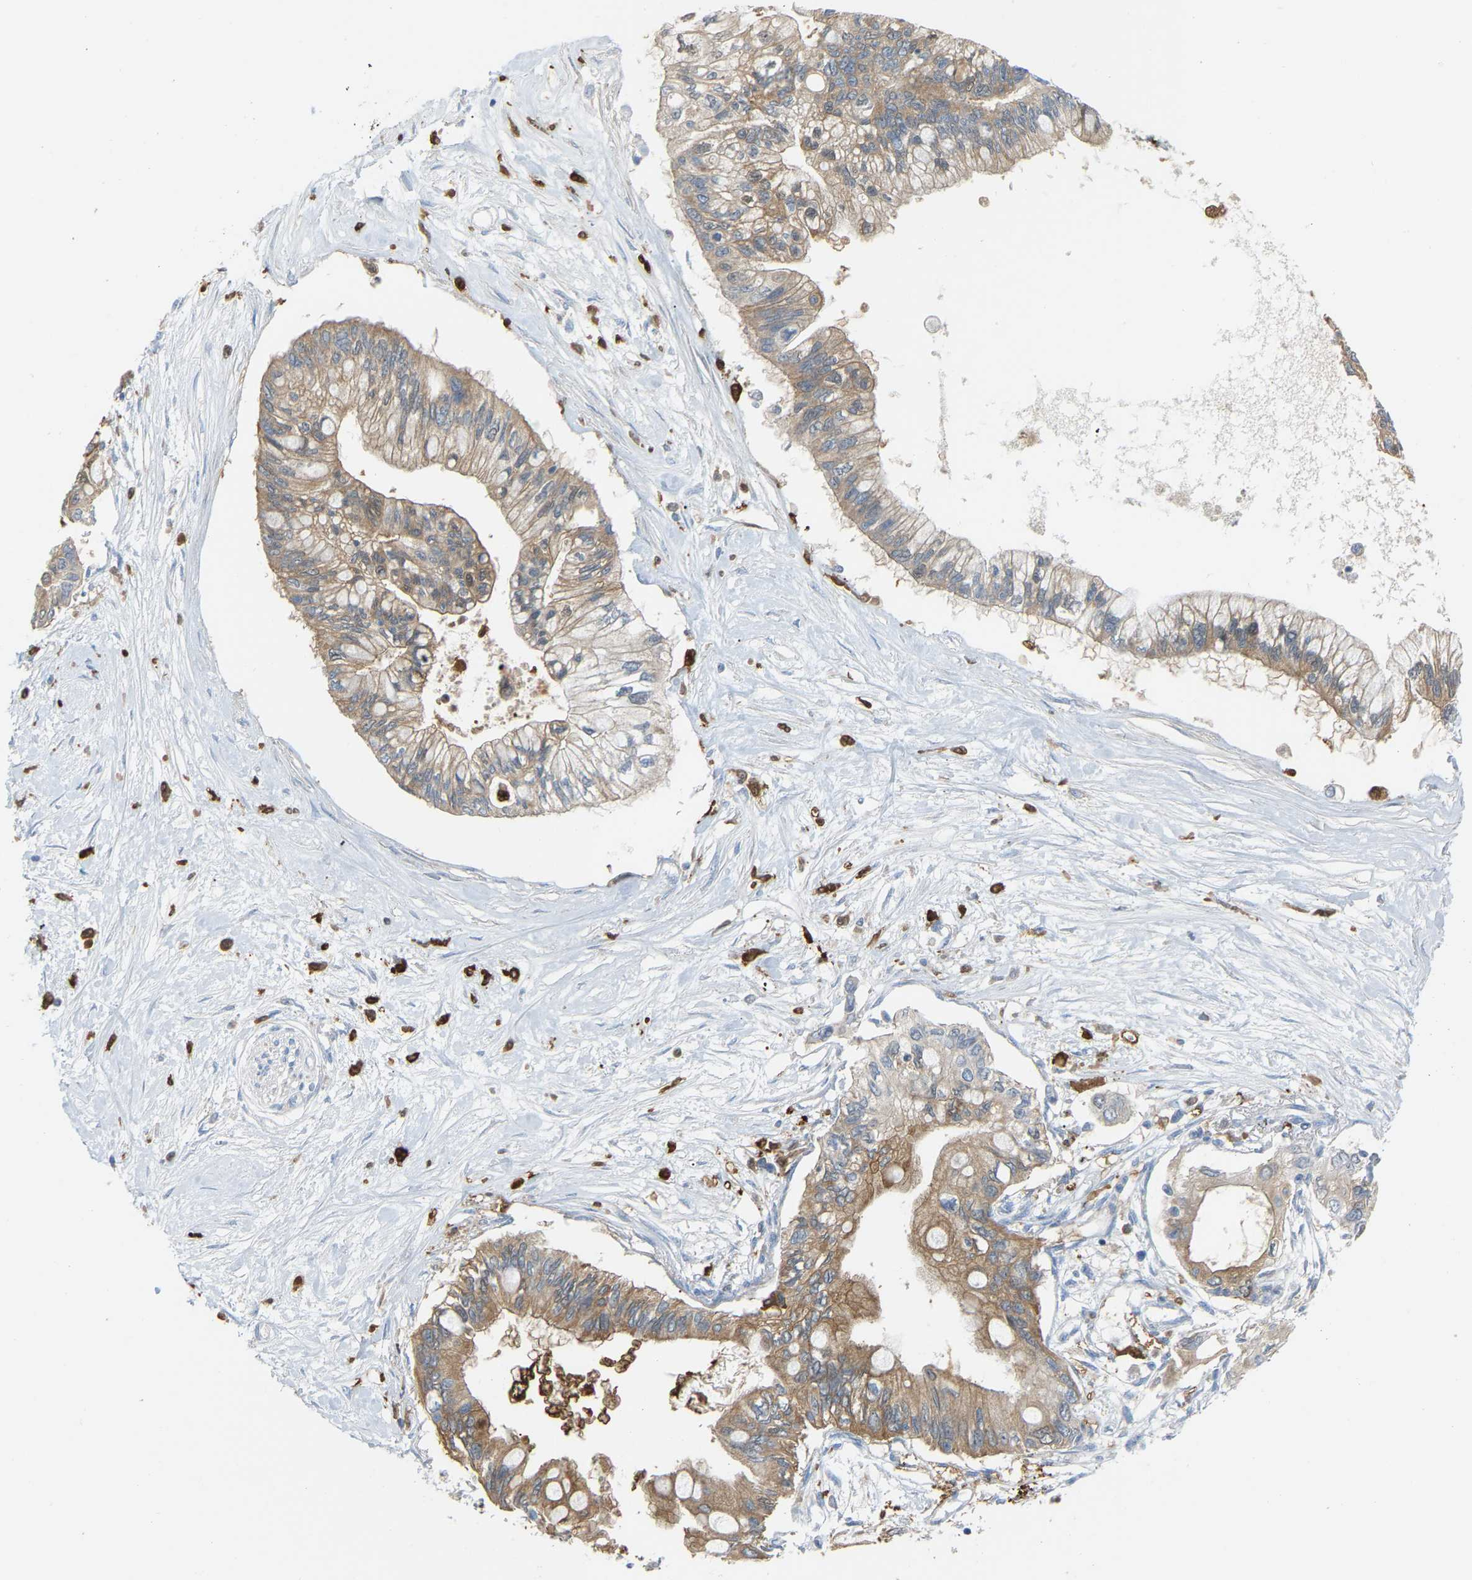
{"staining": {"intensity": "moderate", "quantity": ">75%", "location": "cytoplasmic/membranous"}, "tissue": "pancreatic cancer", "cell_type": "Tumor cells", "image_type": "cancer", "snomed": [{"axis": "morphology", "description": "Adenocarcinoma, NOS"}, {"axis": "topography", "description": "Pancreas"}], "caption": "This image exhibits IHC staining of pancreatic cancer, with medium moderate cytoplasmic/membranous expression in approximately >75% of tumor cells.", "gene": "CROT", "patient": {"sex": "female", "age": 77}}